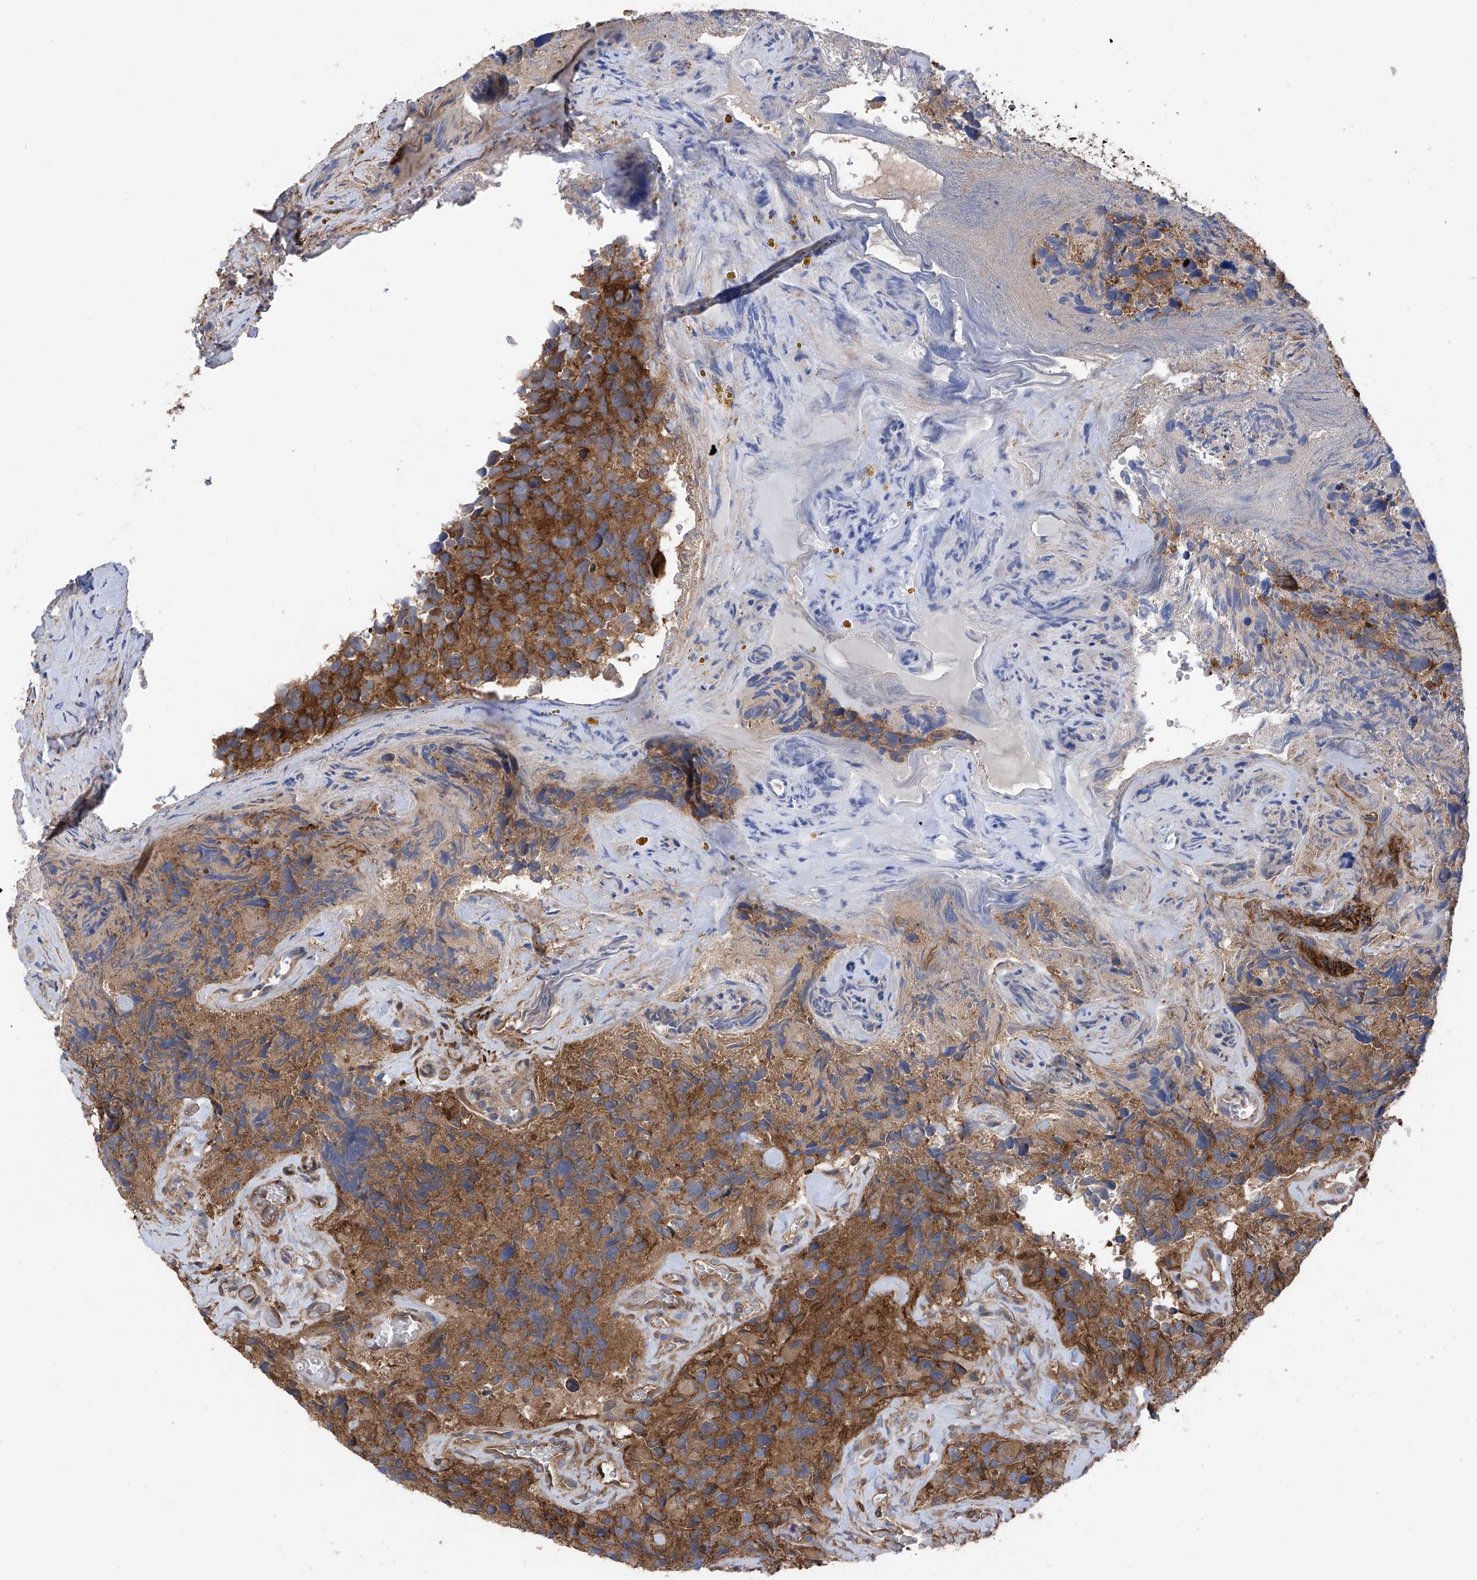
{"staining": {"intensity": "moderate", "quantity": ">75%", "location": "cytoplasmic/membranous"}, "tissue": "glioma", "cell_type": "Tumor cells", "image_type": "cancer", "snomed": [{"axis": "morphology", "description": "Glioma, malignant, High grade"}, {"axis": "topography", "description": "Brain"}], "caption": "Glioma was stained to show a protein in brown. There is medium levels of moderate cytoplasmic/membranous staining in approximately >75% of tumor cells.", "gene": "CHPF", "patient": {"sex": "male", "age": 69}}